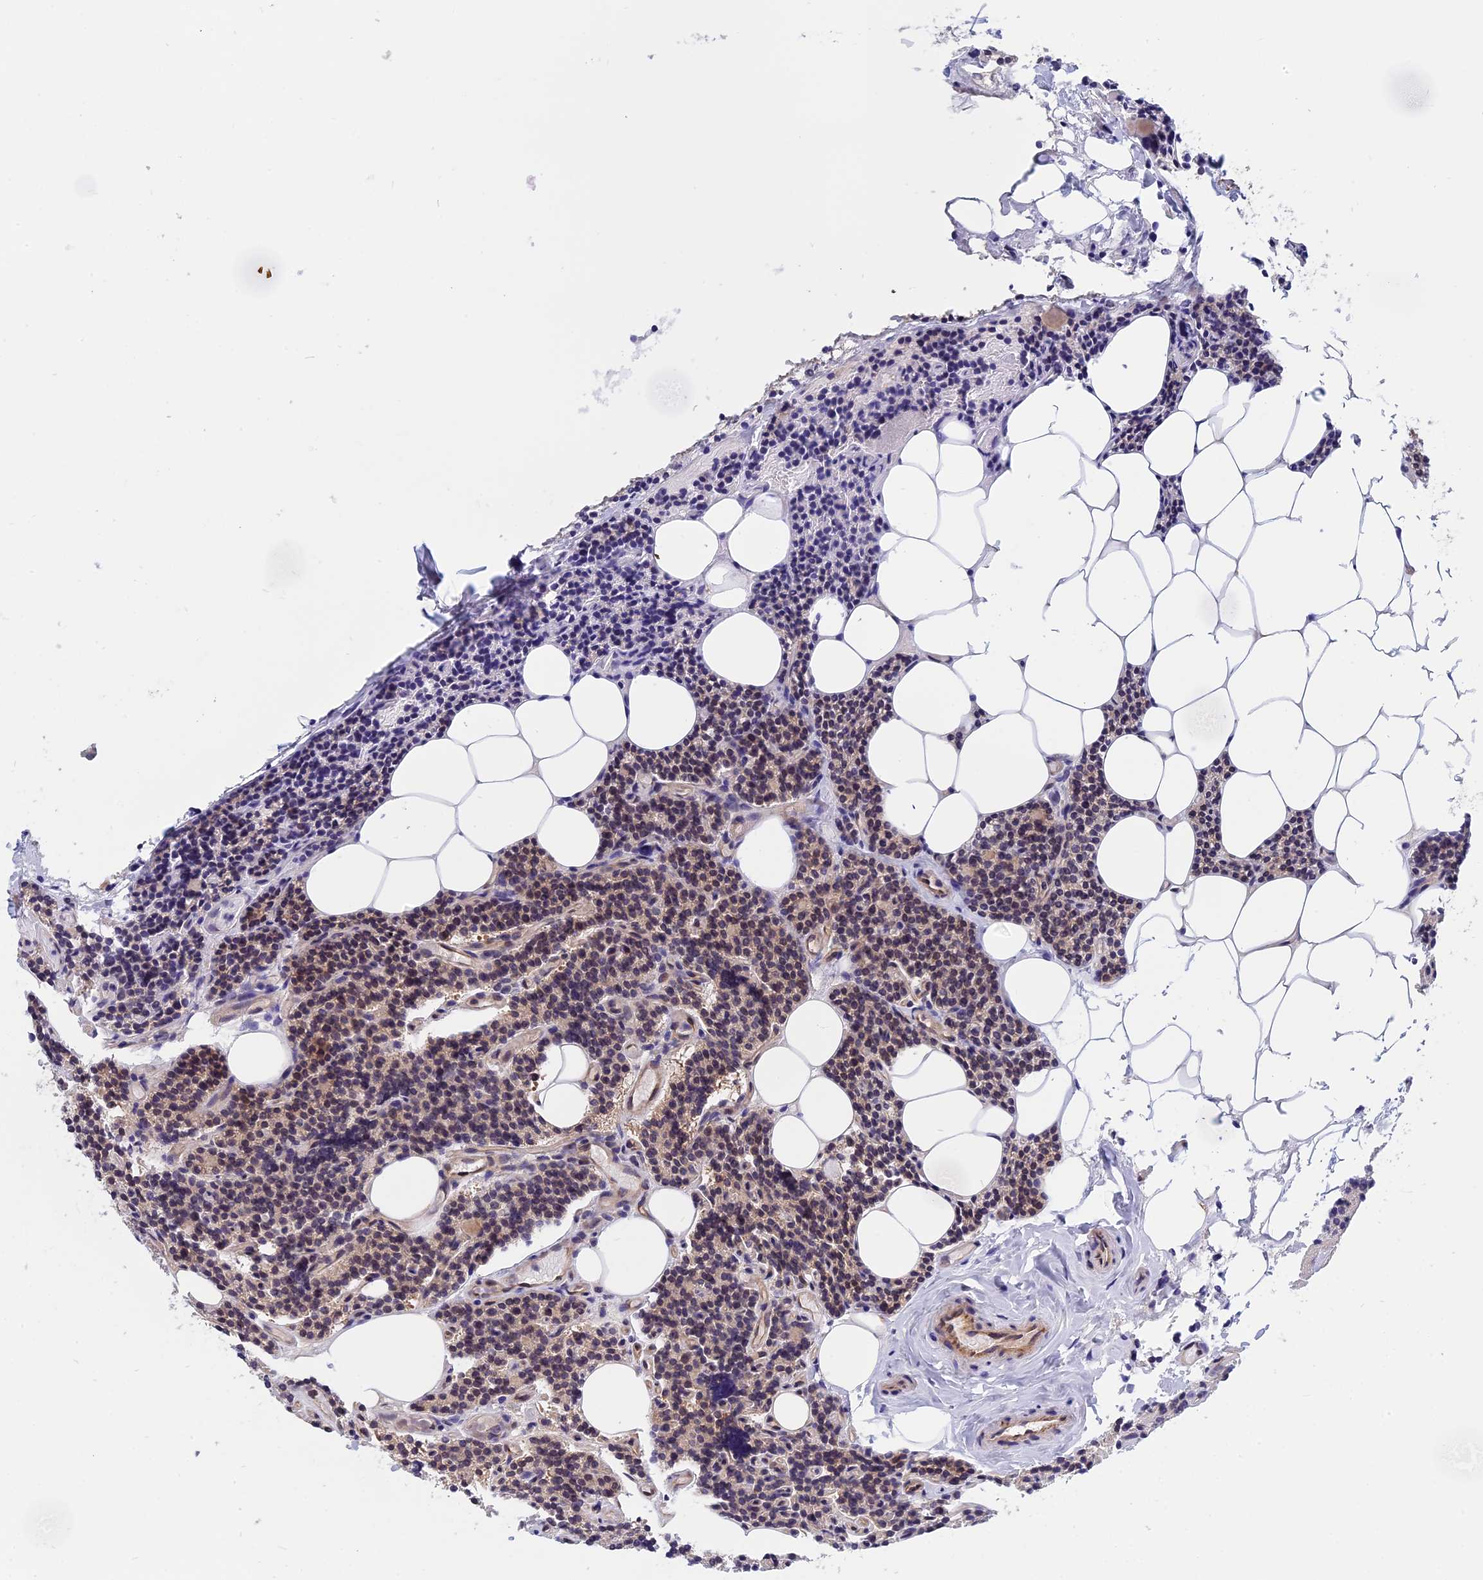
{"staining": {"intensity": "weak", "quantity": "25%-75%", "location": "nuclear"}, "tissue": "parathyroid gland", "cell_type": "Glandular cells", "image_type": "normal", "snomed": [{"axis": "morphology", "description": "Normal tissue, NOS"}, {"axis": "topography", "description": "Parathyroid gland"}], "caption": "Parathyroid gland stained for a protein (brown) exhibits weak nuclear positive staining in approximately 25%-75% of glandular cells.", "gene": "NAA10", "patient": {"sex": "female", "age": 43}}